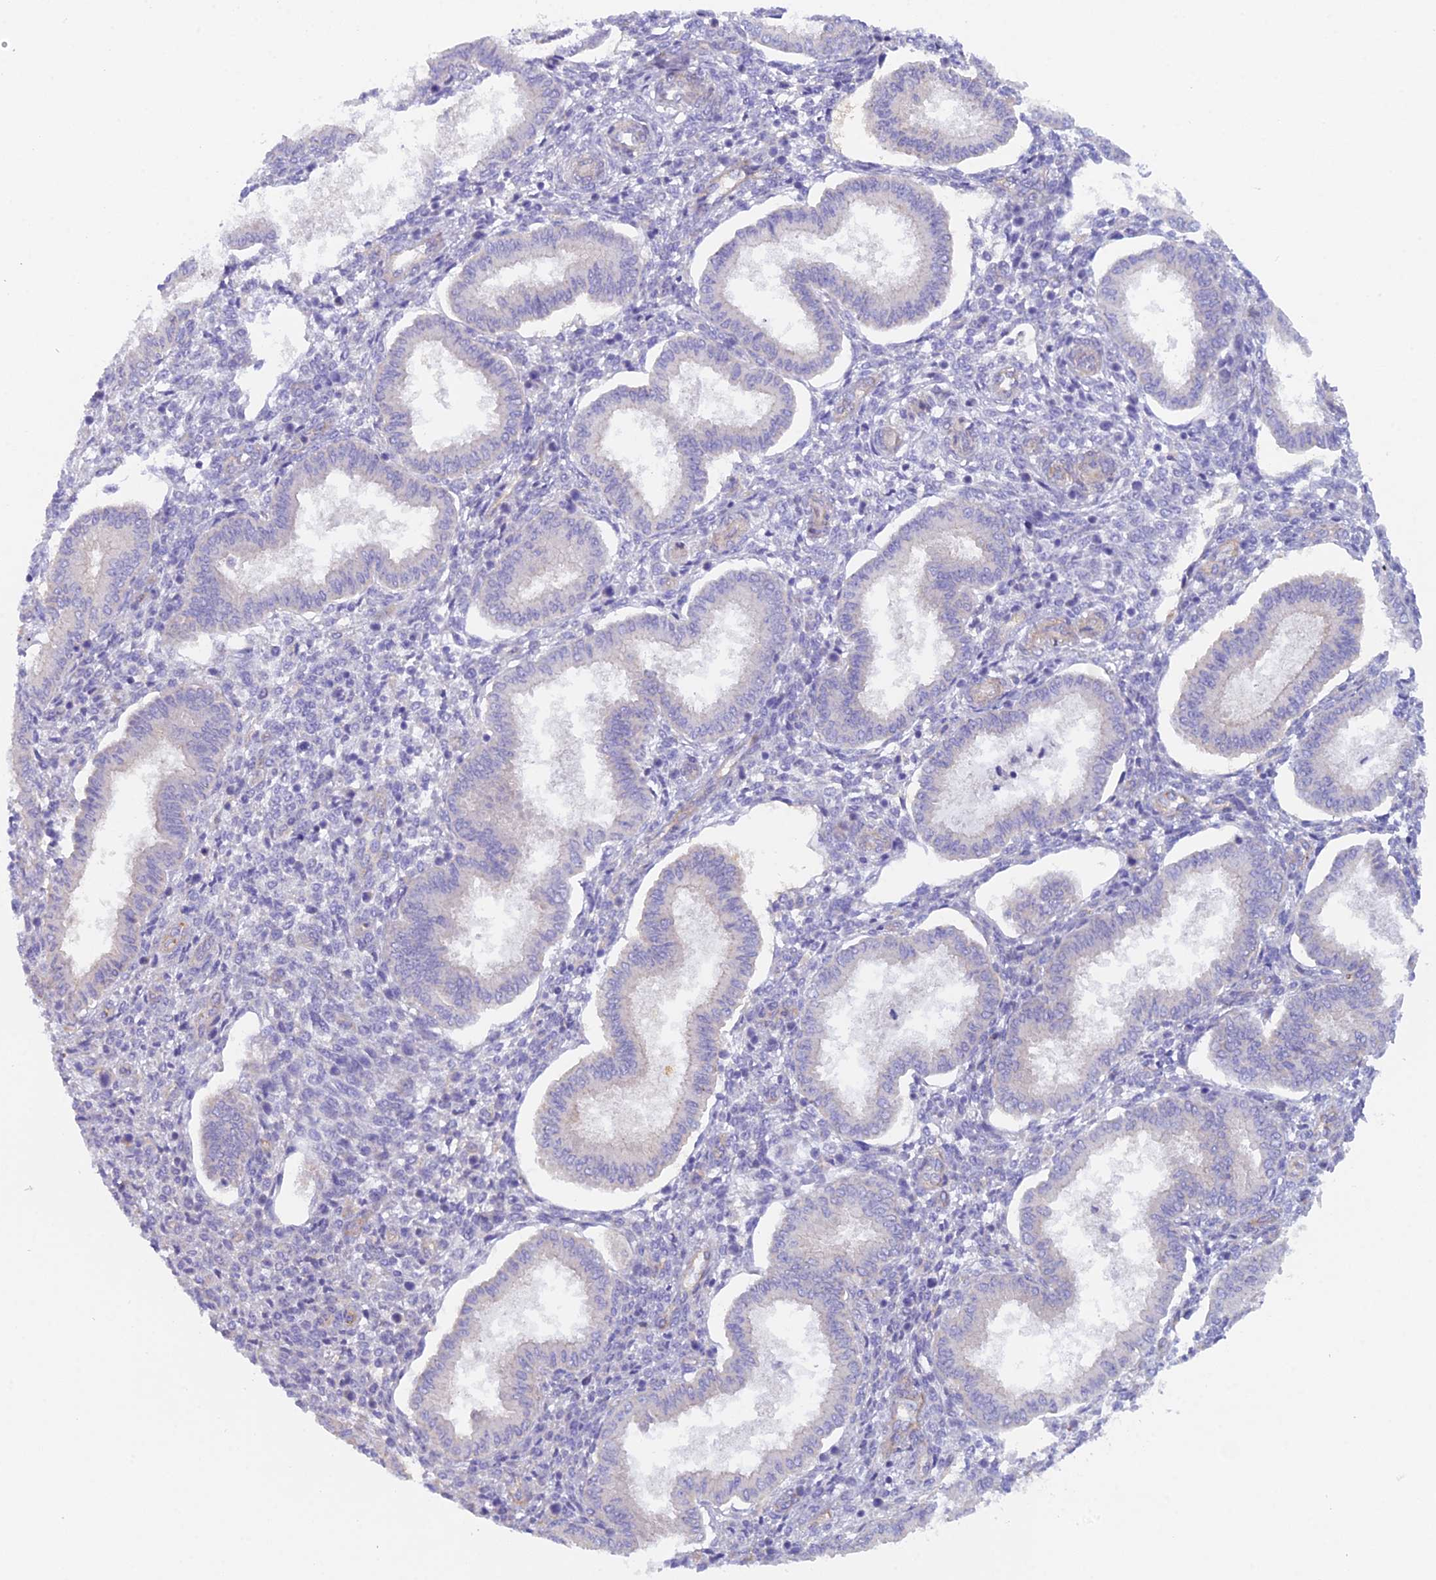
{"staining": {"intensity": "negative", "quantity": "none", "location": "none"}, "tissue": "endometrium", "cell_type": "Cells in endometrial stroma", "image_type": "normal", "snomed": [{"axis": "morphology", "description": "Normal tissue, NOS"}, {"axis": "topography", "description": "Endometrium"}], "caption": "Endometrium stained for a protein using immunohistochemistry (IHC) demonstrates no positivity cells in endometrial stroma.", "gene": "FZR1", "patient": {"sex": "female", "age": 24}}